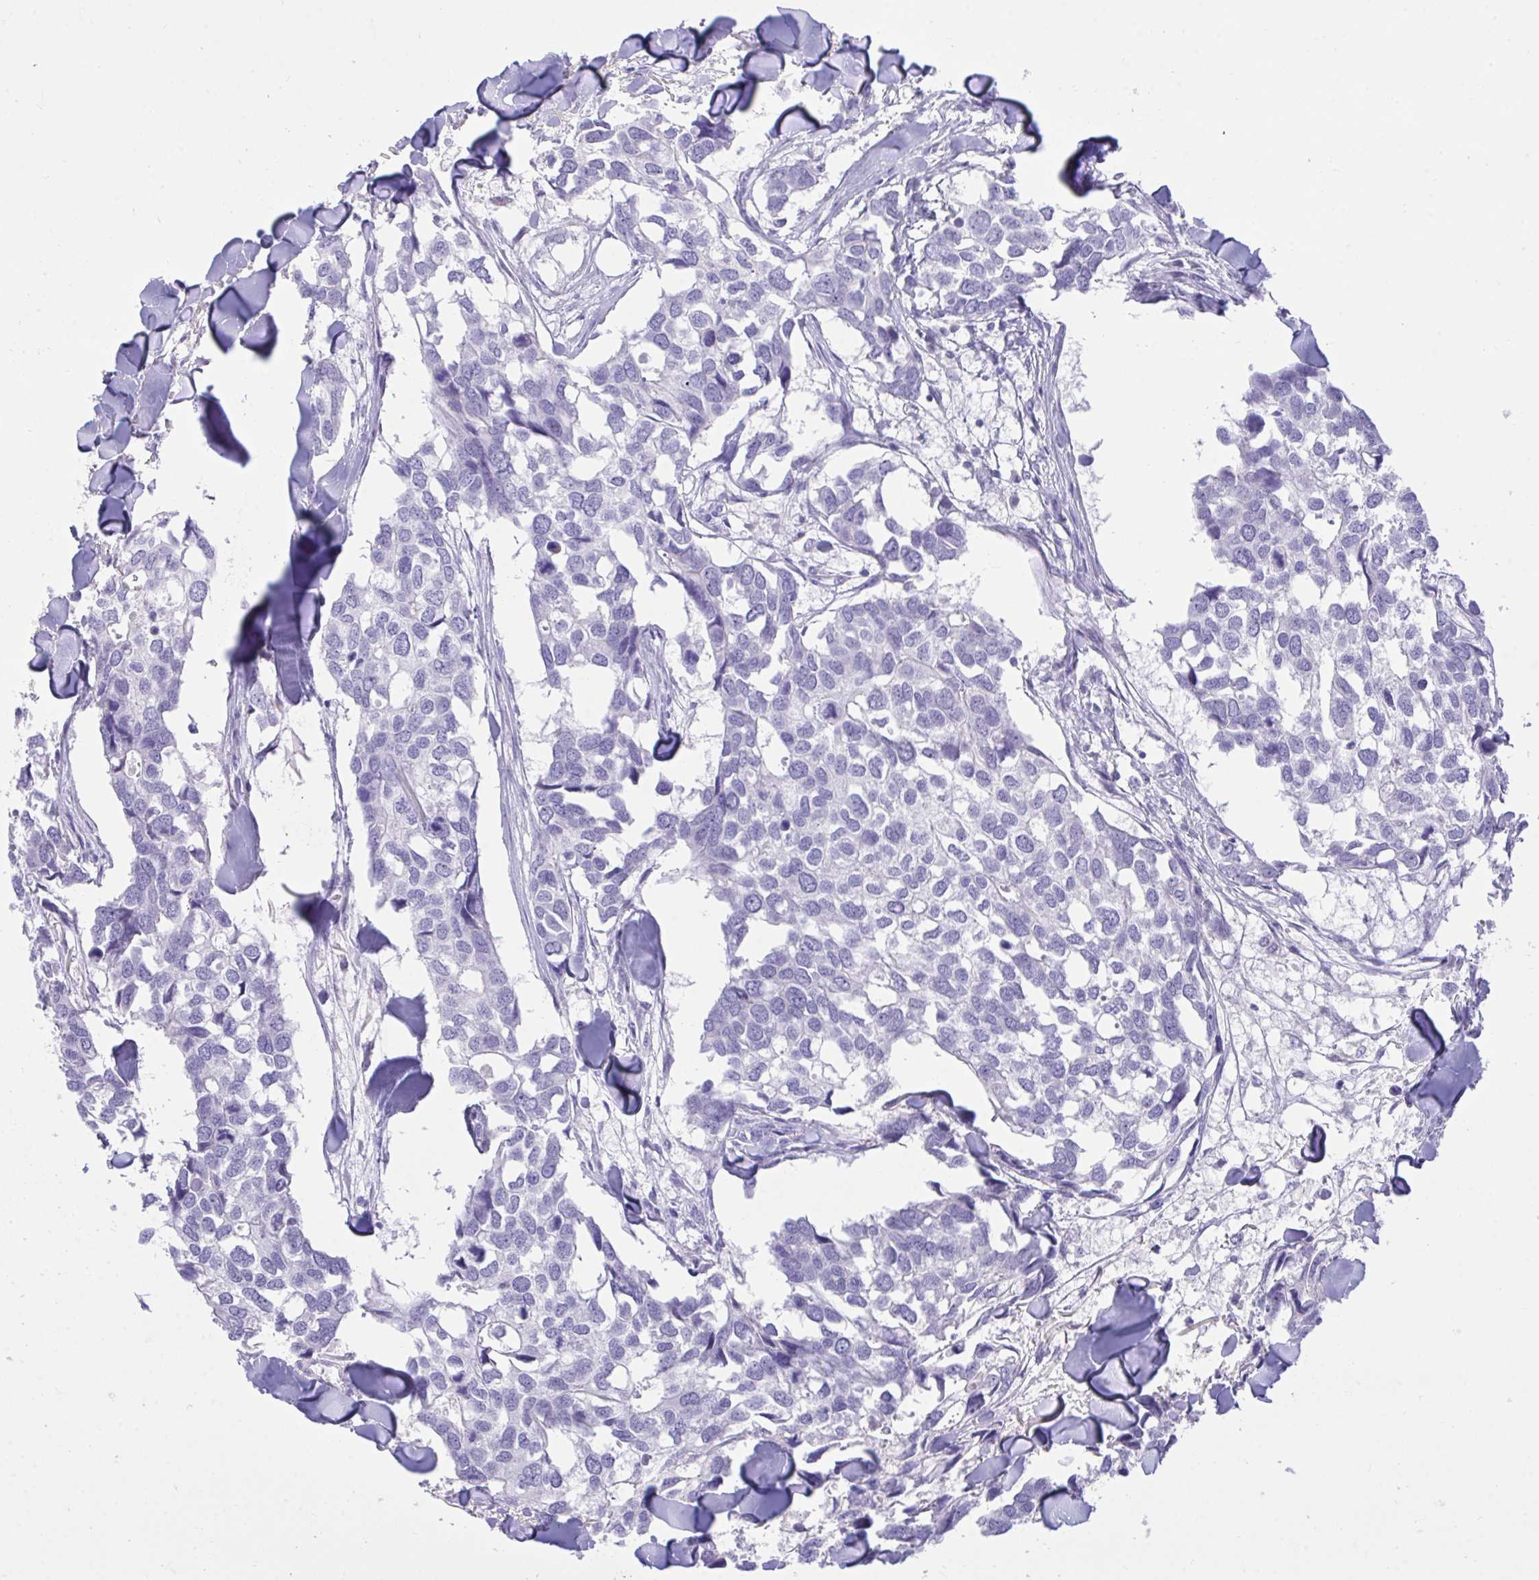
{"staining": {"intensity": "negative", "quantity": "none", "location": "none"}, "tissue": "breast cancer", "cell_type": "Tumor cells", "image_type": "cancer", "snomed": [{"axis": "morphology", "description": "Duct carcinoma"}, {"axis": "topography", "description": "Breast"}], "caption": "DAB immunohistochemical staining of breast cancer (infiltrating ductal carcinoma) exhibits no significant expression in tumor cells.", "gene": "PLEKHH1", "patient": {"sex": "female", "age": 83}}